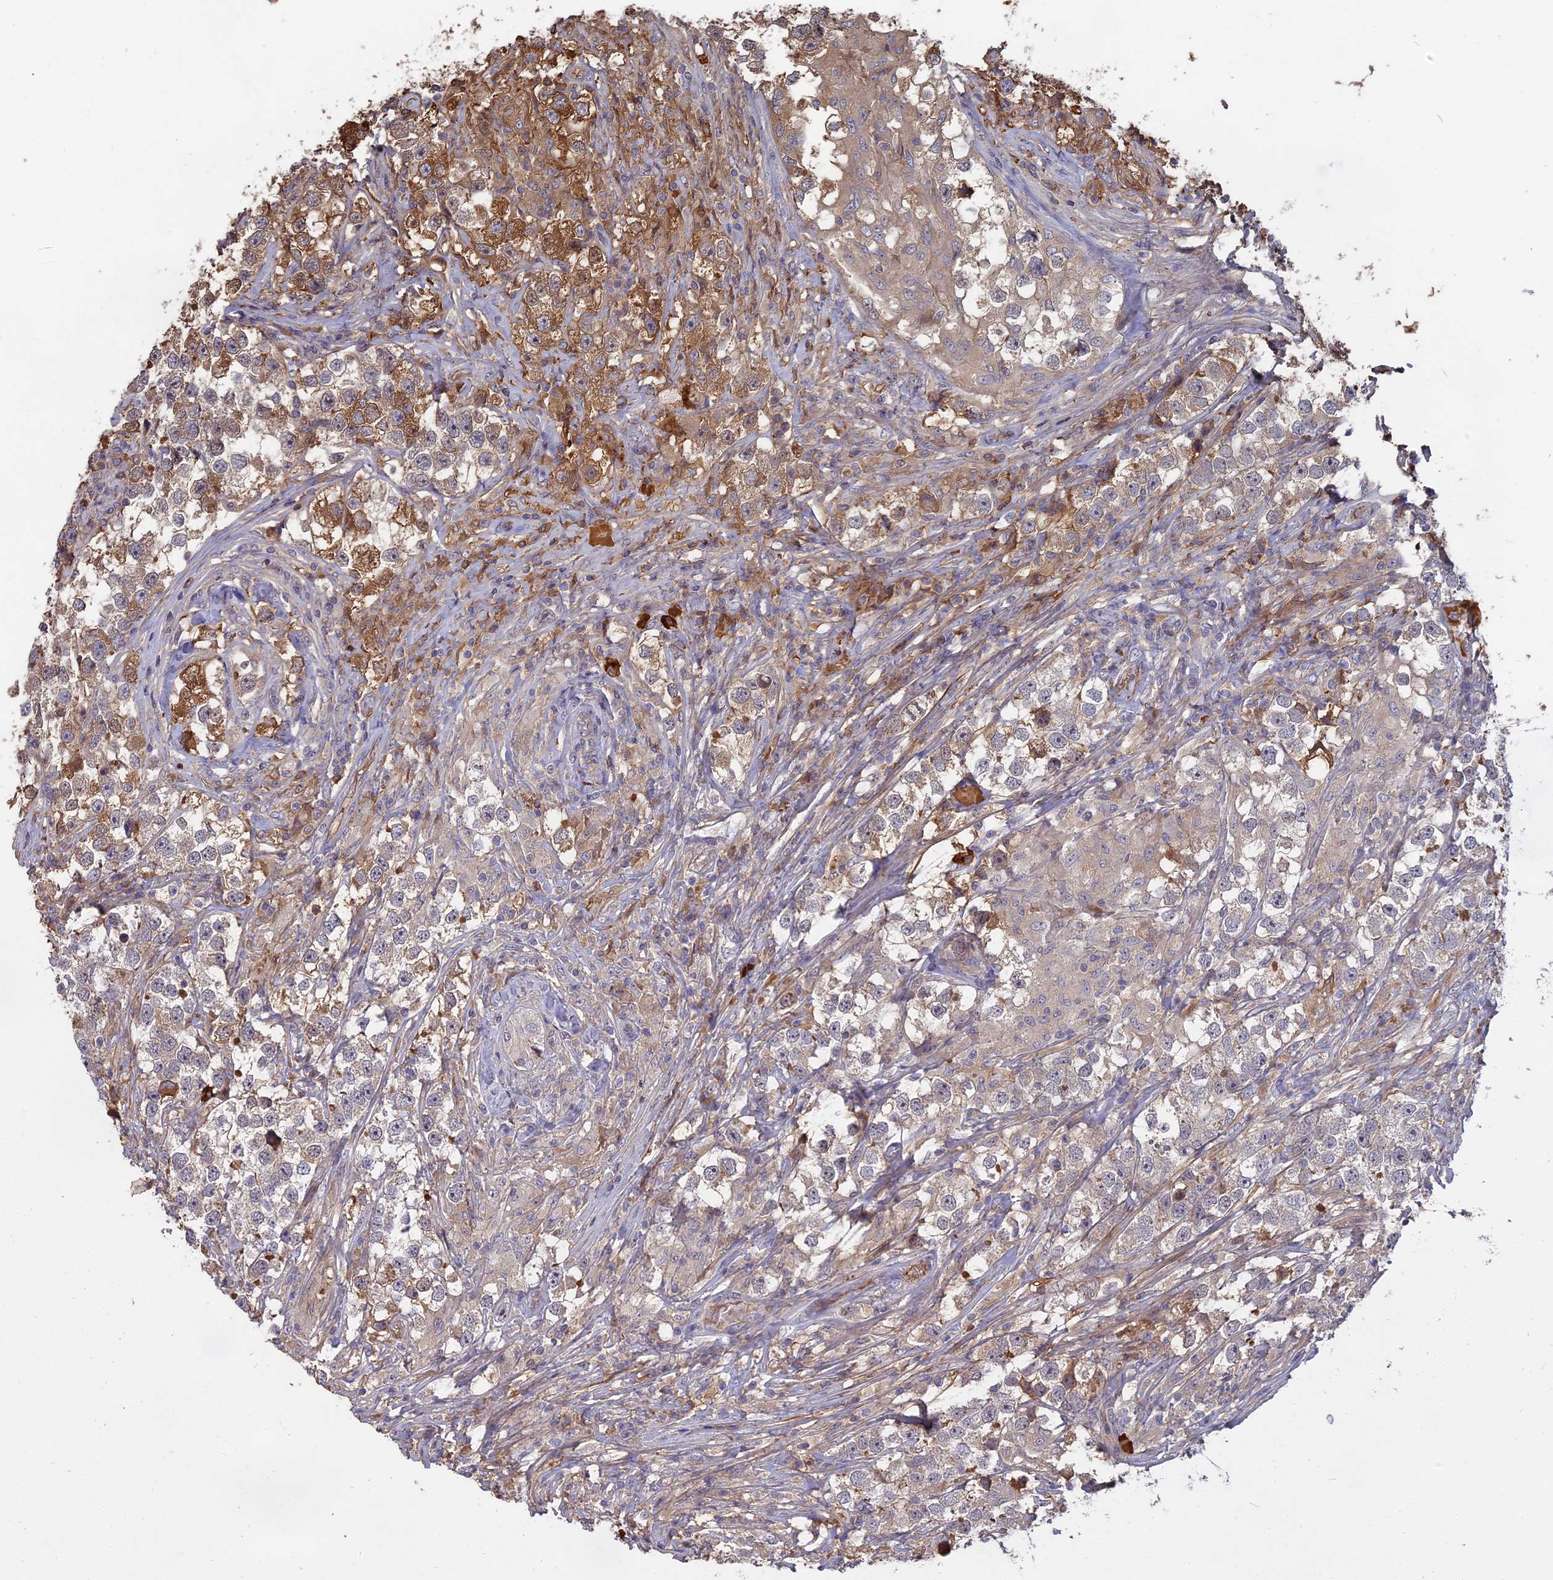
{"staining": {"intensity": "moderate", "quantity": "25%-75%", "location": "cytoplasmic/membranous"}, "tissue": "testis cancer", "cell_type": "Tumor cells", "image_type": "cancer", "snomed": [{"axis": "morphology", "description": "Seminoma, NOS"}, {"axis": "topography", "description": "Testis"}], "caption": "A brown stain shows moderate cytoplasmic/membranous staining of a protein in human testis cancer (seminoma) tumor cells. (DAB (3,3'-diaminobenzidine) = brown stain, brightfield microscopy at high magnification).", "gene": "ERMAP", "patient": {"sex": "male", "age": 46}}